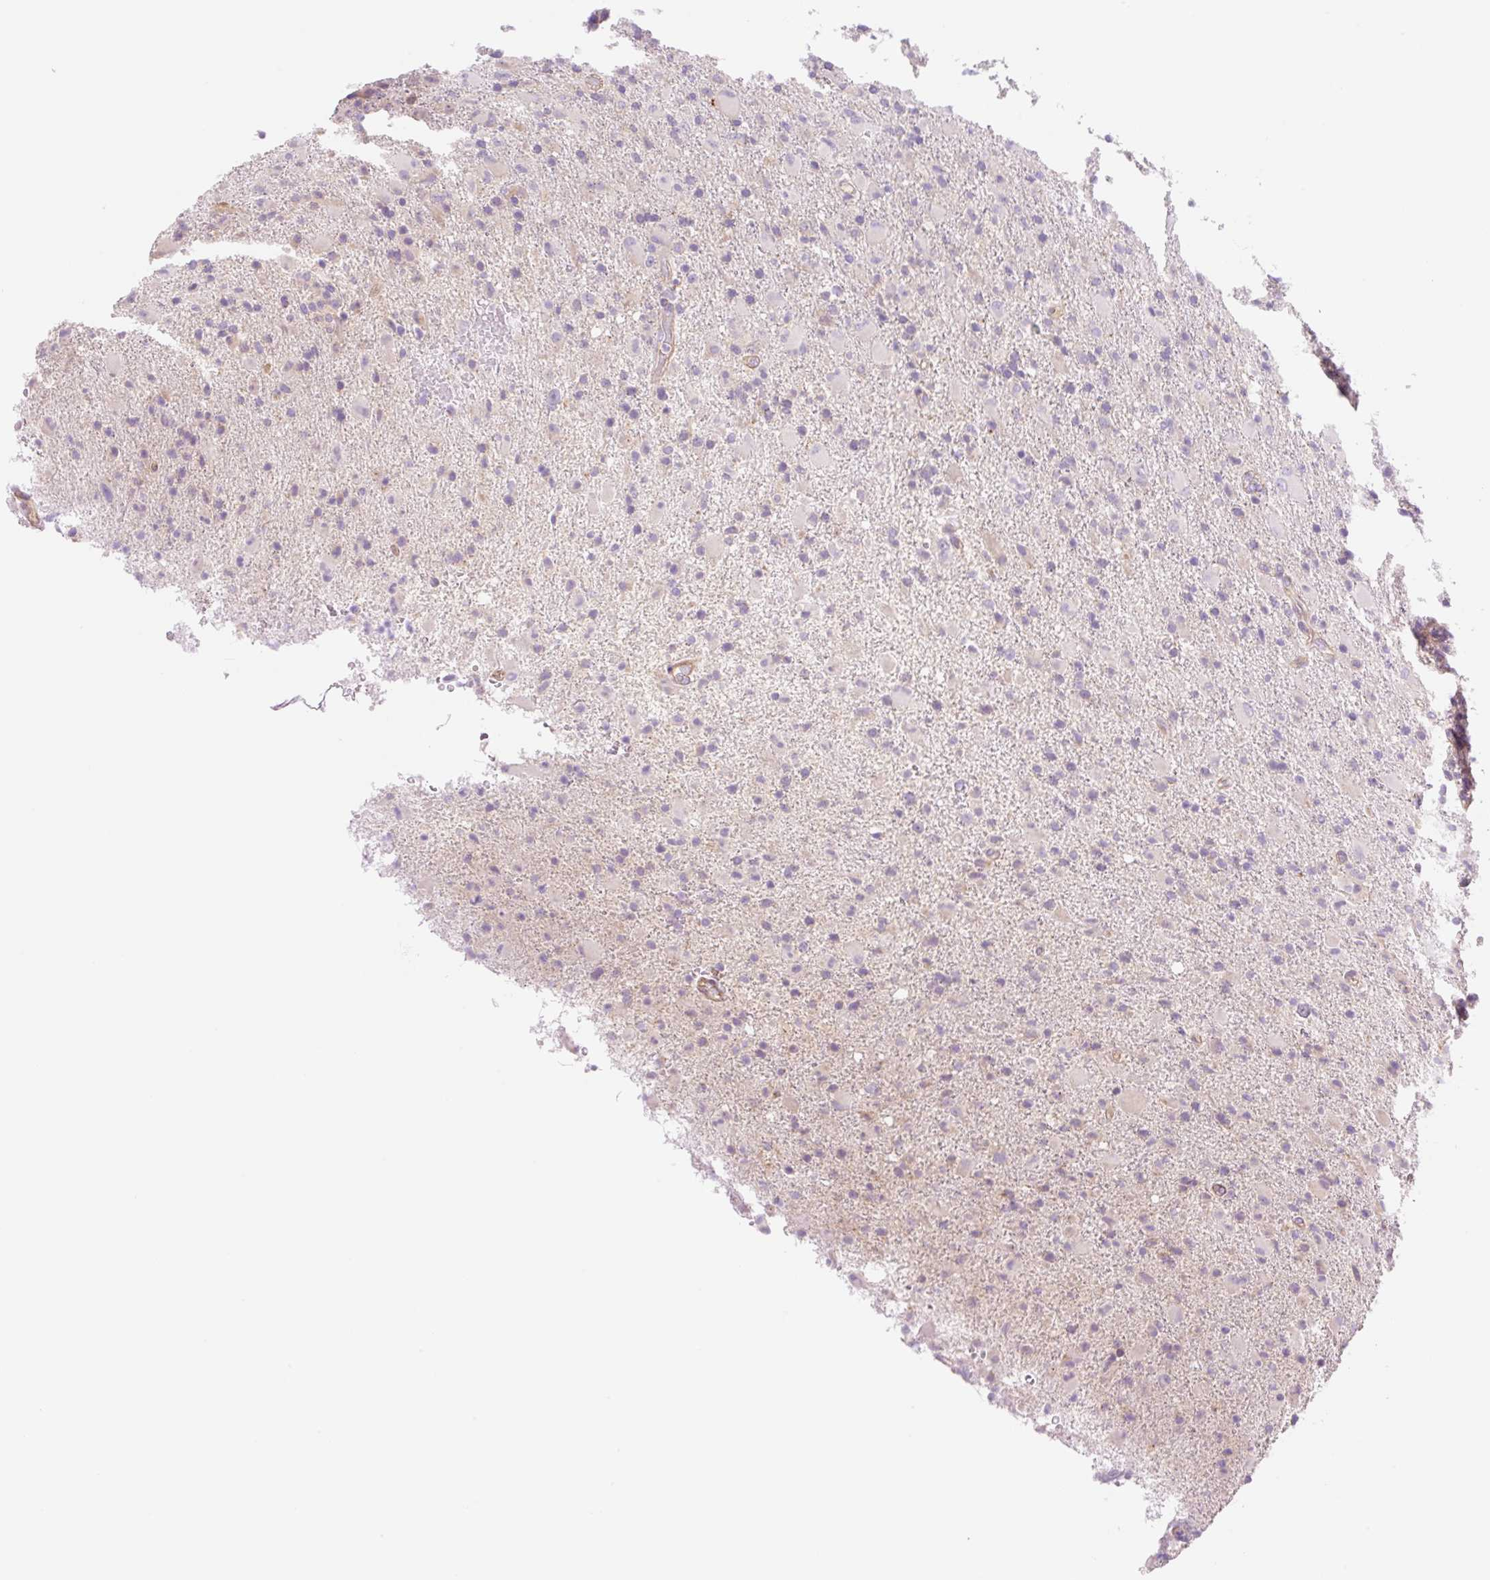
{"staining": {"intensity": "negative", "quantity": "none", "location": "none"}, "tissue": "glioma", "cell_type": "Tumor cells", "image_type": "cancer", "snomed": [{"axis": "morphology", "description": "Glioma, malignant, Low grade"}, {"axis": "topography", "description": "Brain"}], "caption": "DAB immunohistochemical staining of human glioma displays no significant staining in tumor cells.", "gene": "NLRP5", "patient": {"sex": "male", "age": 65}}